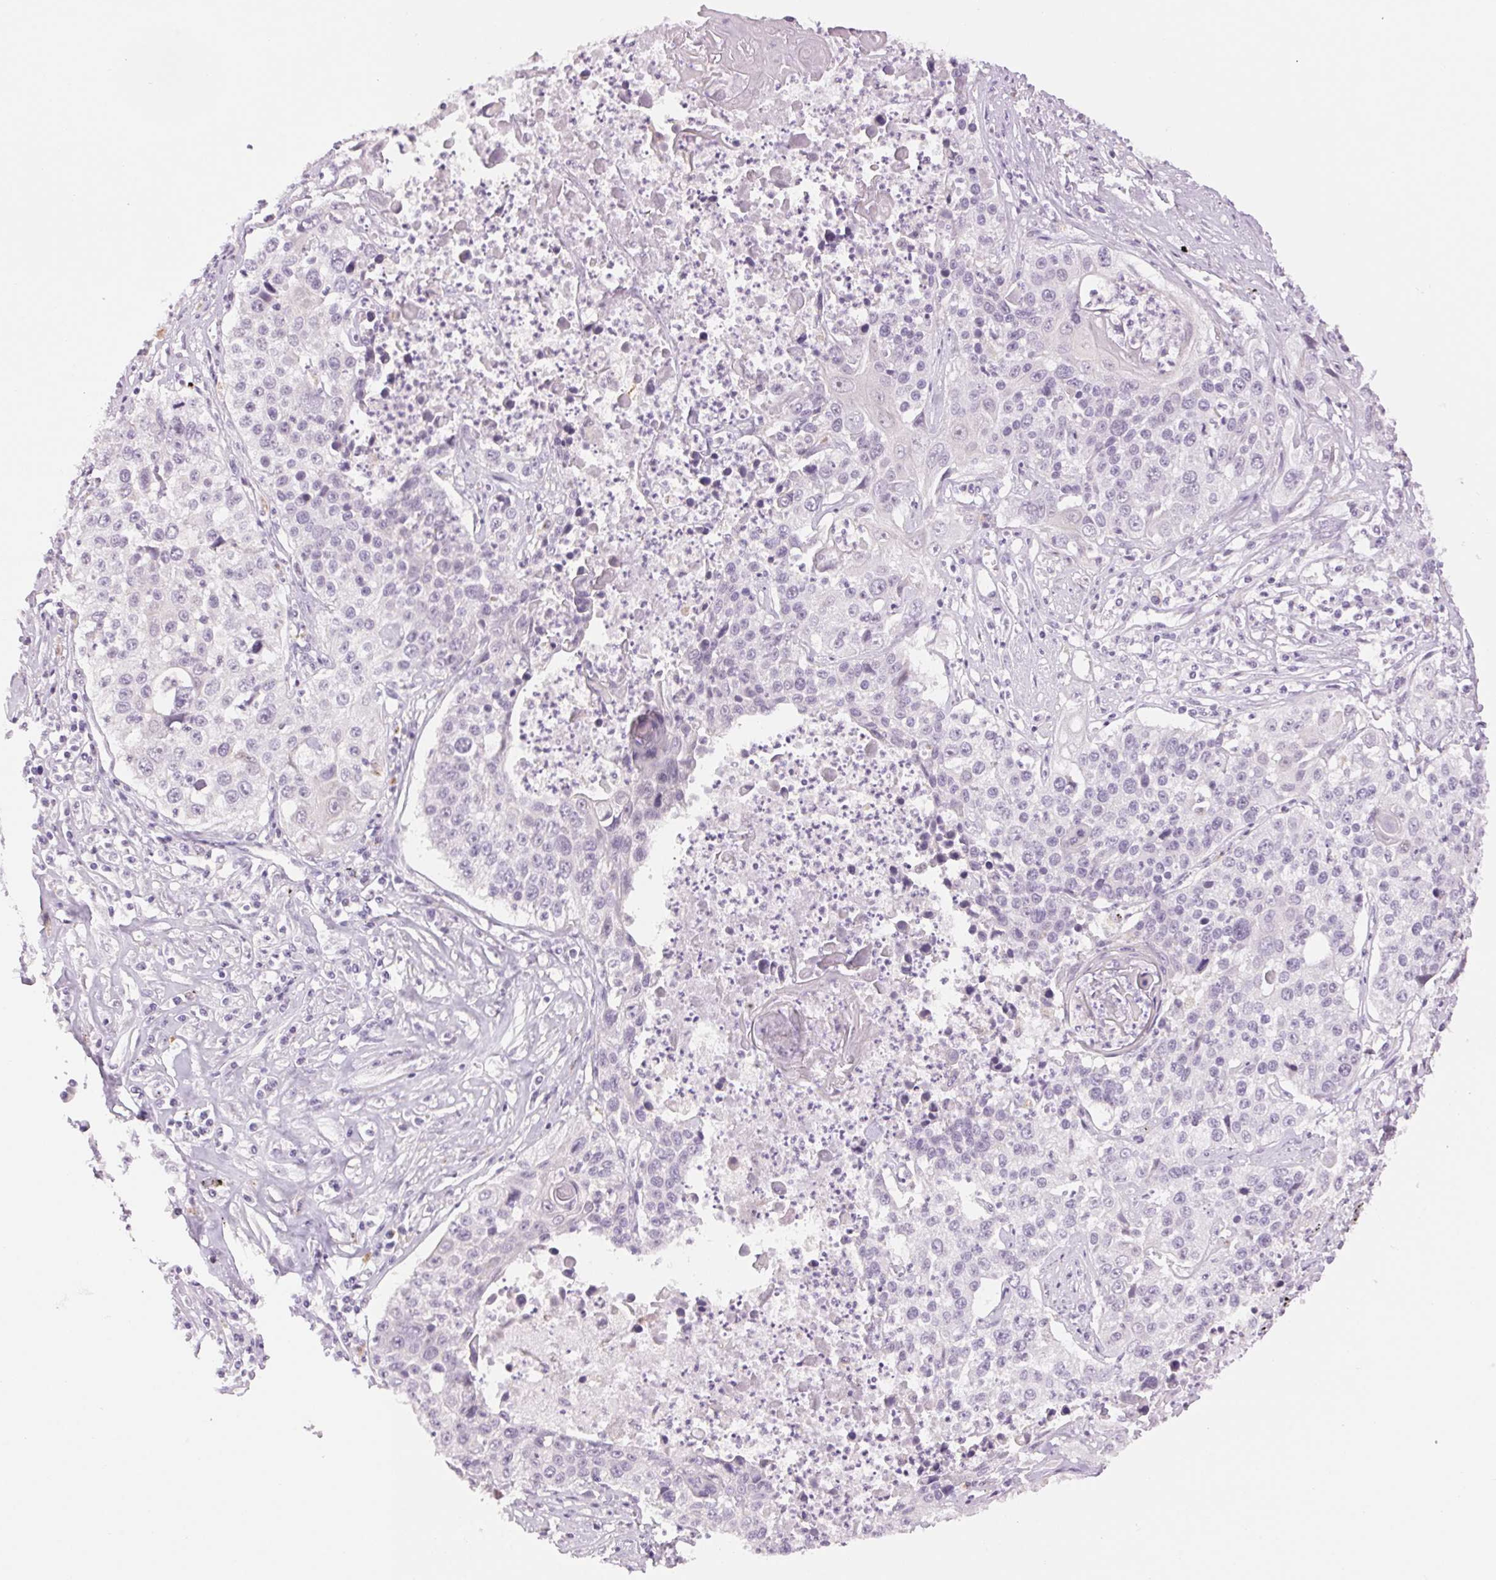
{"staining": {"intensity": "negative", "quantity": "none", "location": "none"}, "tissue": "lung cancer", "cell_type": "Tumor cells", "image_type": "cancer", "snomed": [{"axis": "morphology", "description": "Squamous cell carcinoma, NOS"}, {"axis": "morphology", "description": "Squamous cell carcinoma, metastatic, NOS"}, {"axis": "topography", "description": "Lung"}, {"axis": "topography", "description": "Pleura, NOS"}], "caption": "A high-resolution micrograph shows immunohistochemistry (IHC) staining of lung cancer, which reveals no significant expression in tumor cells.", "gene": "MPO", "patient": {"sex": "male", "age": 72}}